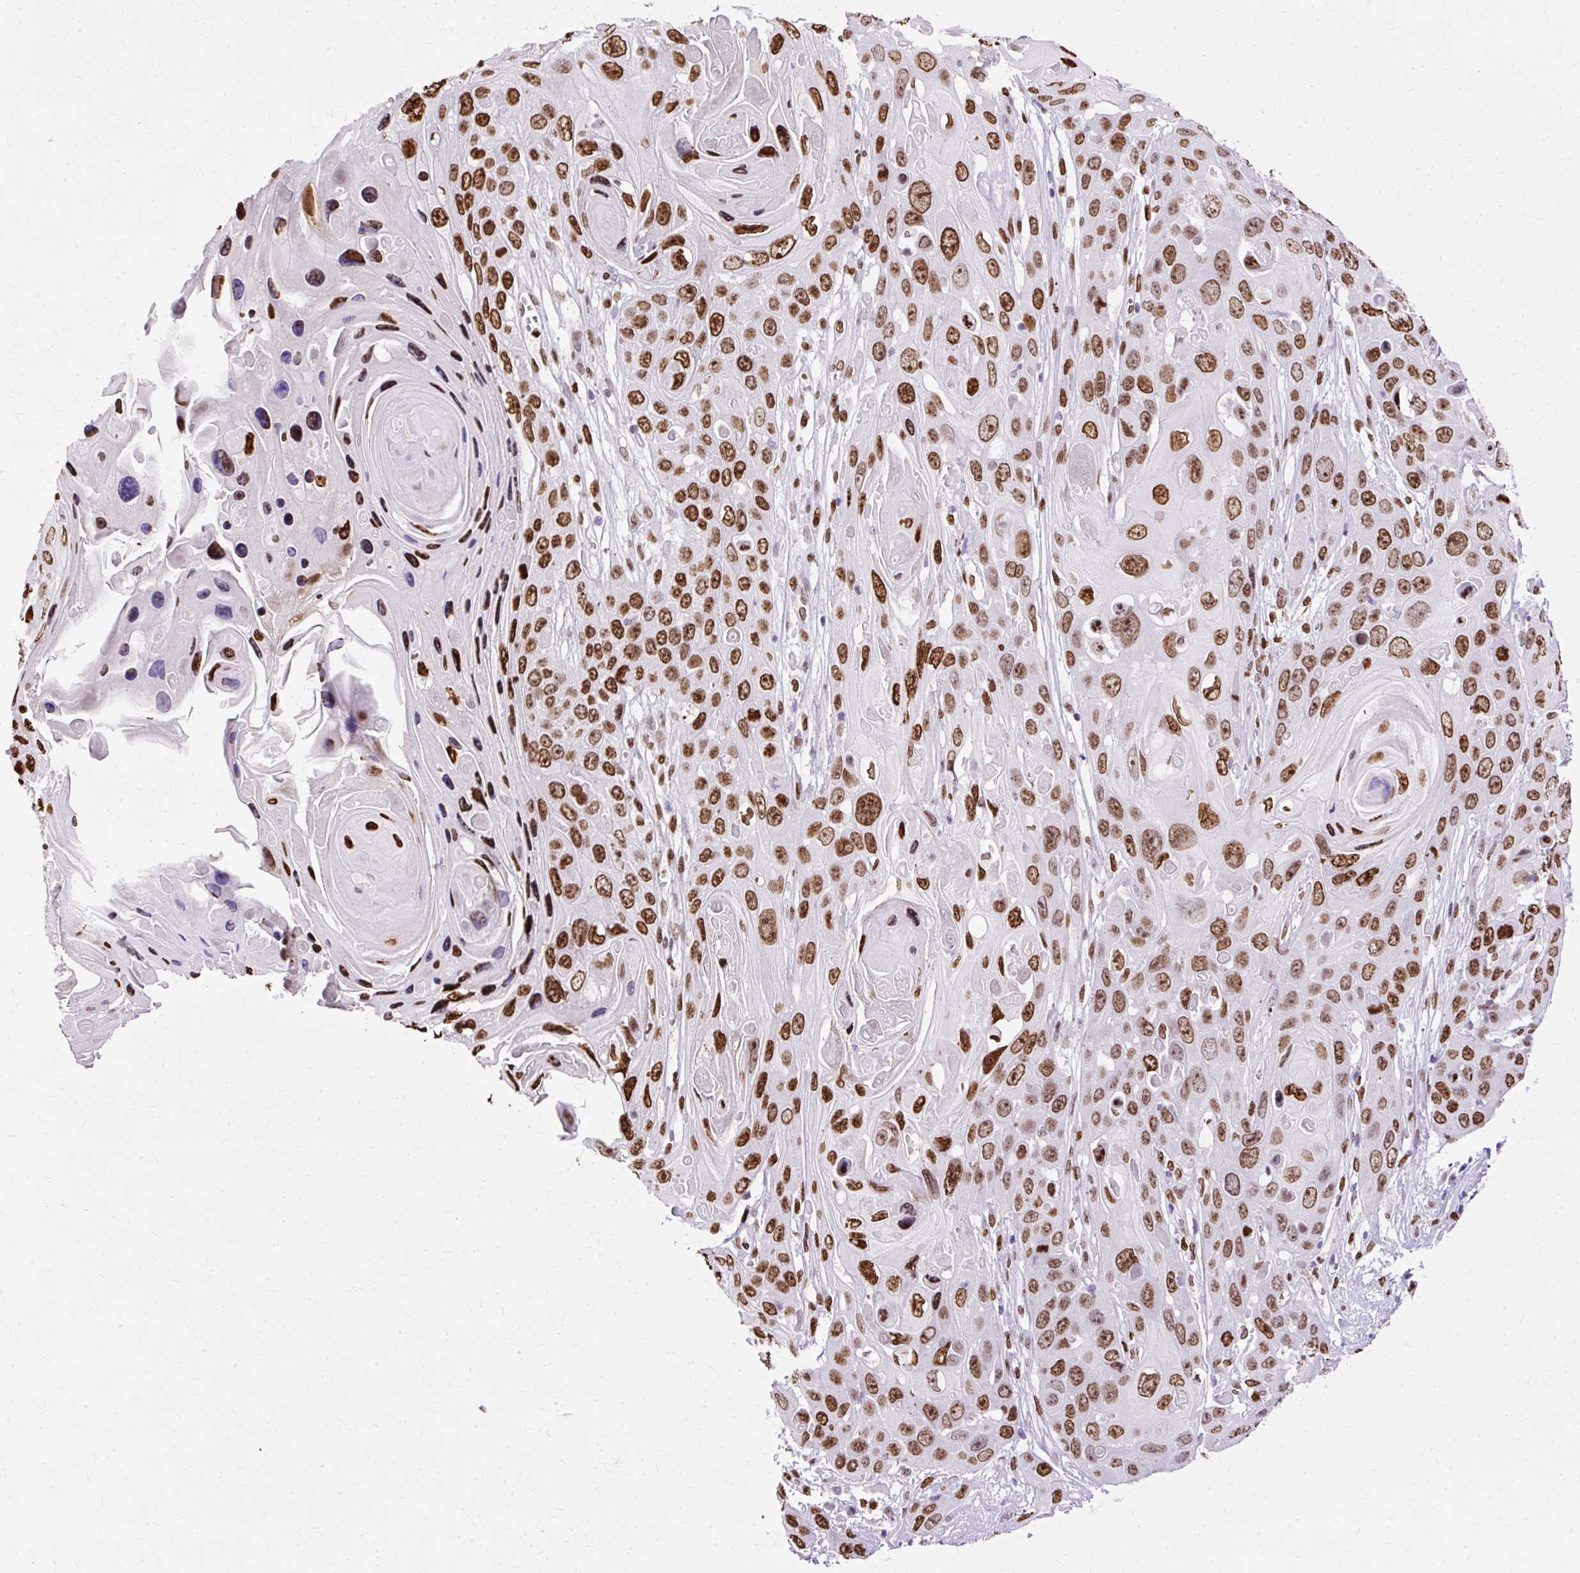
{"staining": {"intensity": "strong", "quantity": ">75%", "location": "nuclear"}, "tissue": "skin cancer", "cell_type": "Tumor cells", "image_type": "cancer", "snomed": [{"axis": "morphology", "description": "Squamous cell carcinoma, NOS"}, {"axis": "topography", "description": "Skin"}], "caption": "Protein expression analysis of skin cancer (squamous cell carcinoma) exhibits strong nuclear staining in approximately >75% of tumor cells.", "gene": "TMEM184C", "patient": {"sex": "male", "age": 55}}